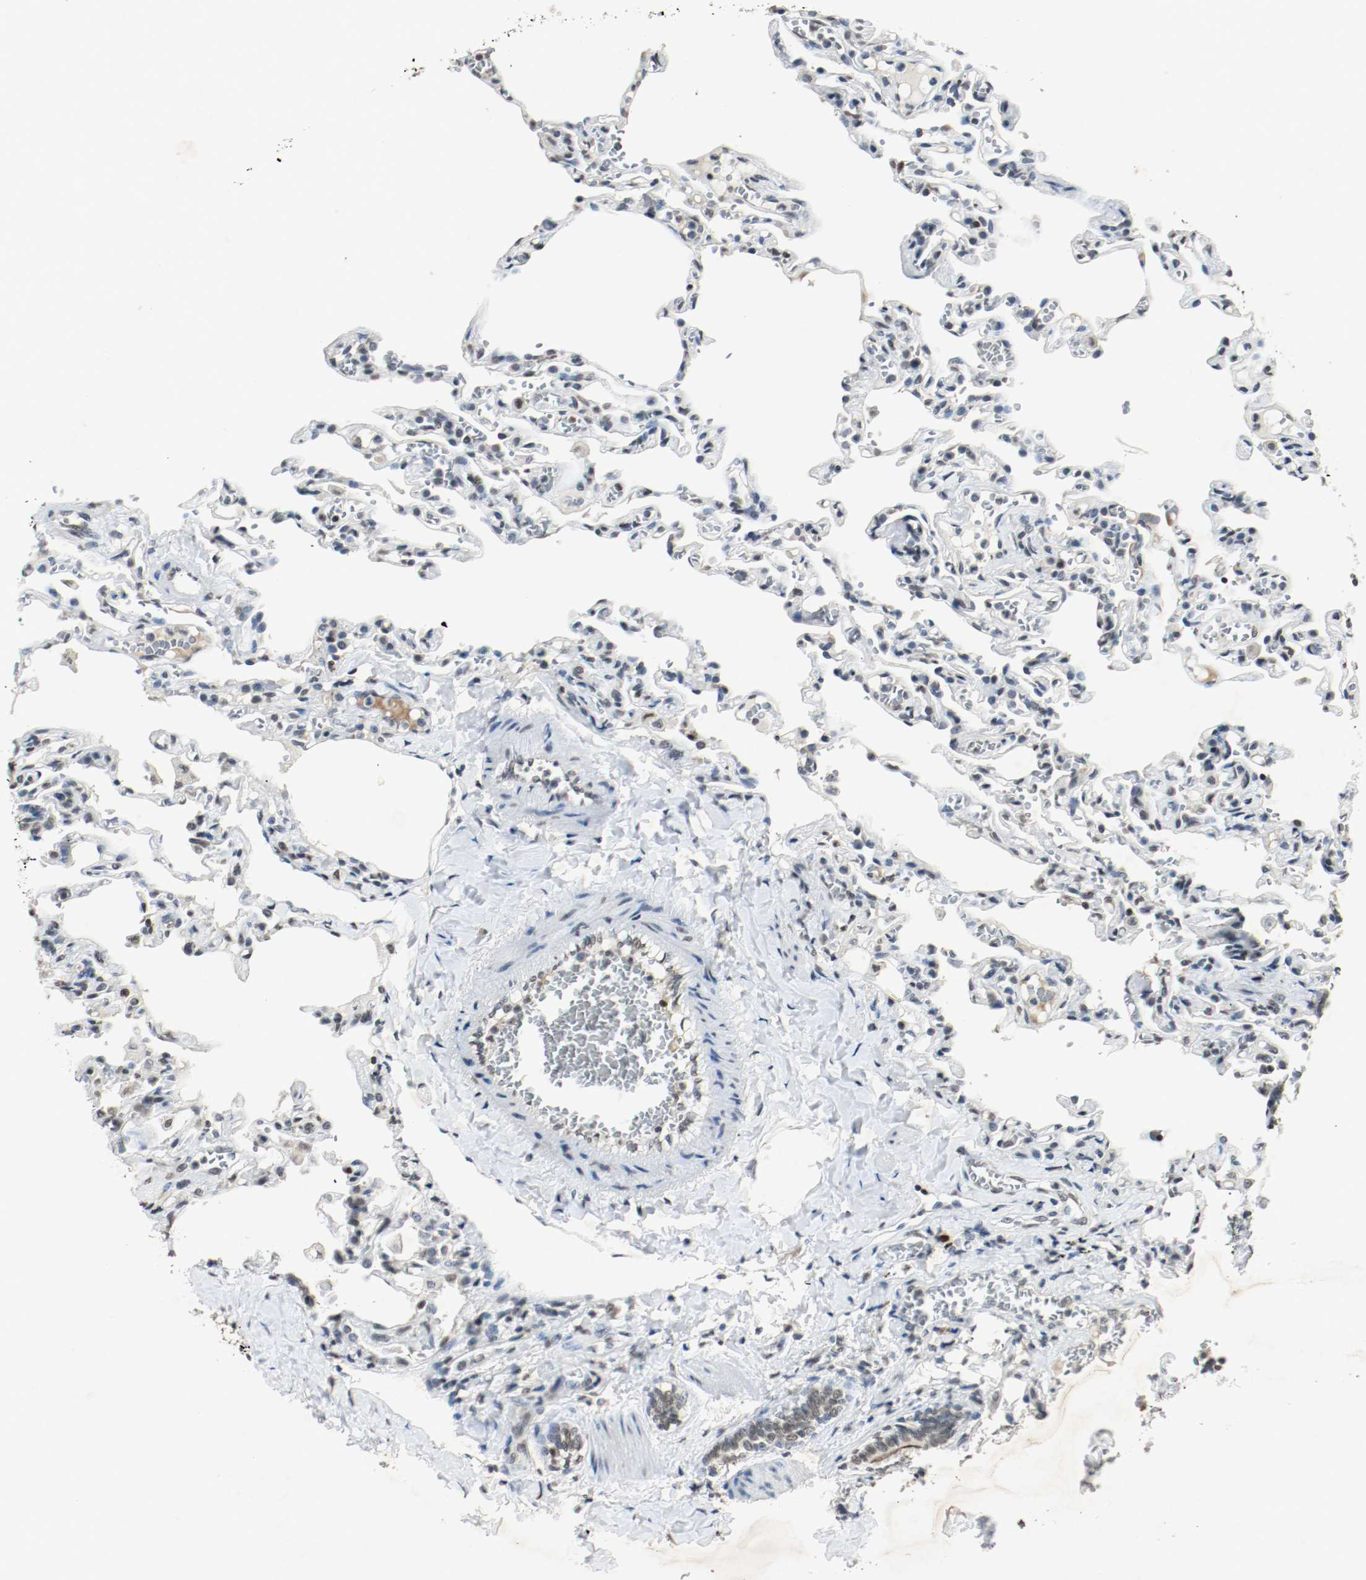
{"staining": {"intensity": "moderate", "quantity": ">75%", "location": "nuclear"}, "tissue": "lung", "cell_type": "Alveolar cells", "image_type": "normal", "snomed": [{"axis": "morphology", "description": "Normal tissue, NOS"}, {"axis": "topography", "description": "Lung"}], "caption": "Immunohistochemistry (IHC) of unremarkable lung displays medium levels of moderate nuclear staining in about >75% of alveolar cells.", "gene": "DNMT1", "patient": {"sex": "male", "age": 21}}